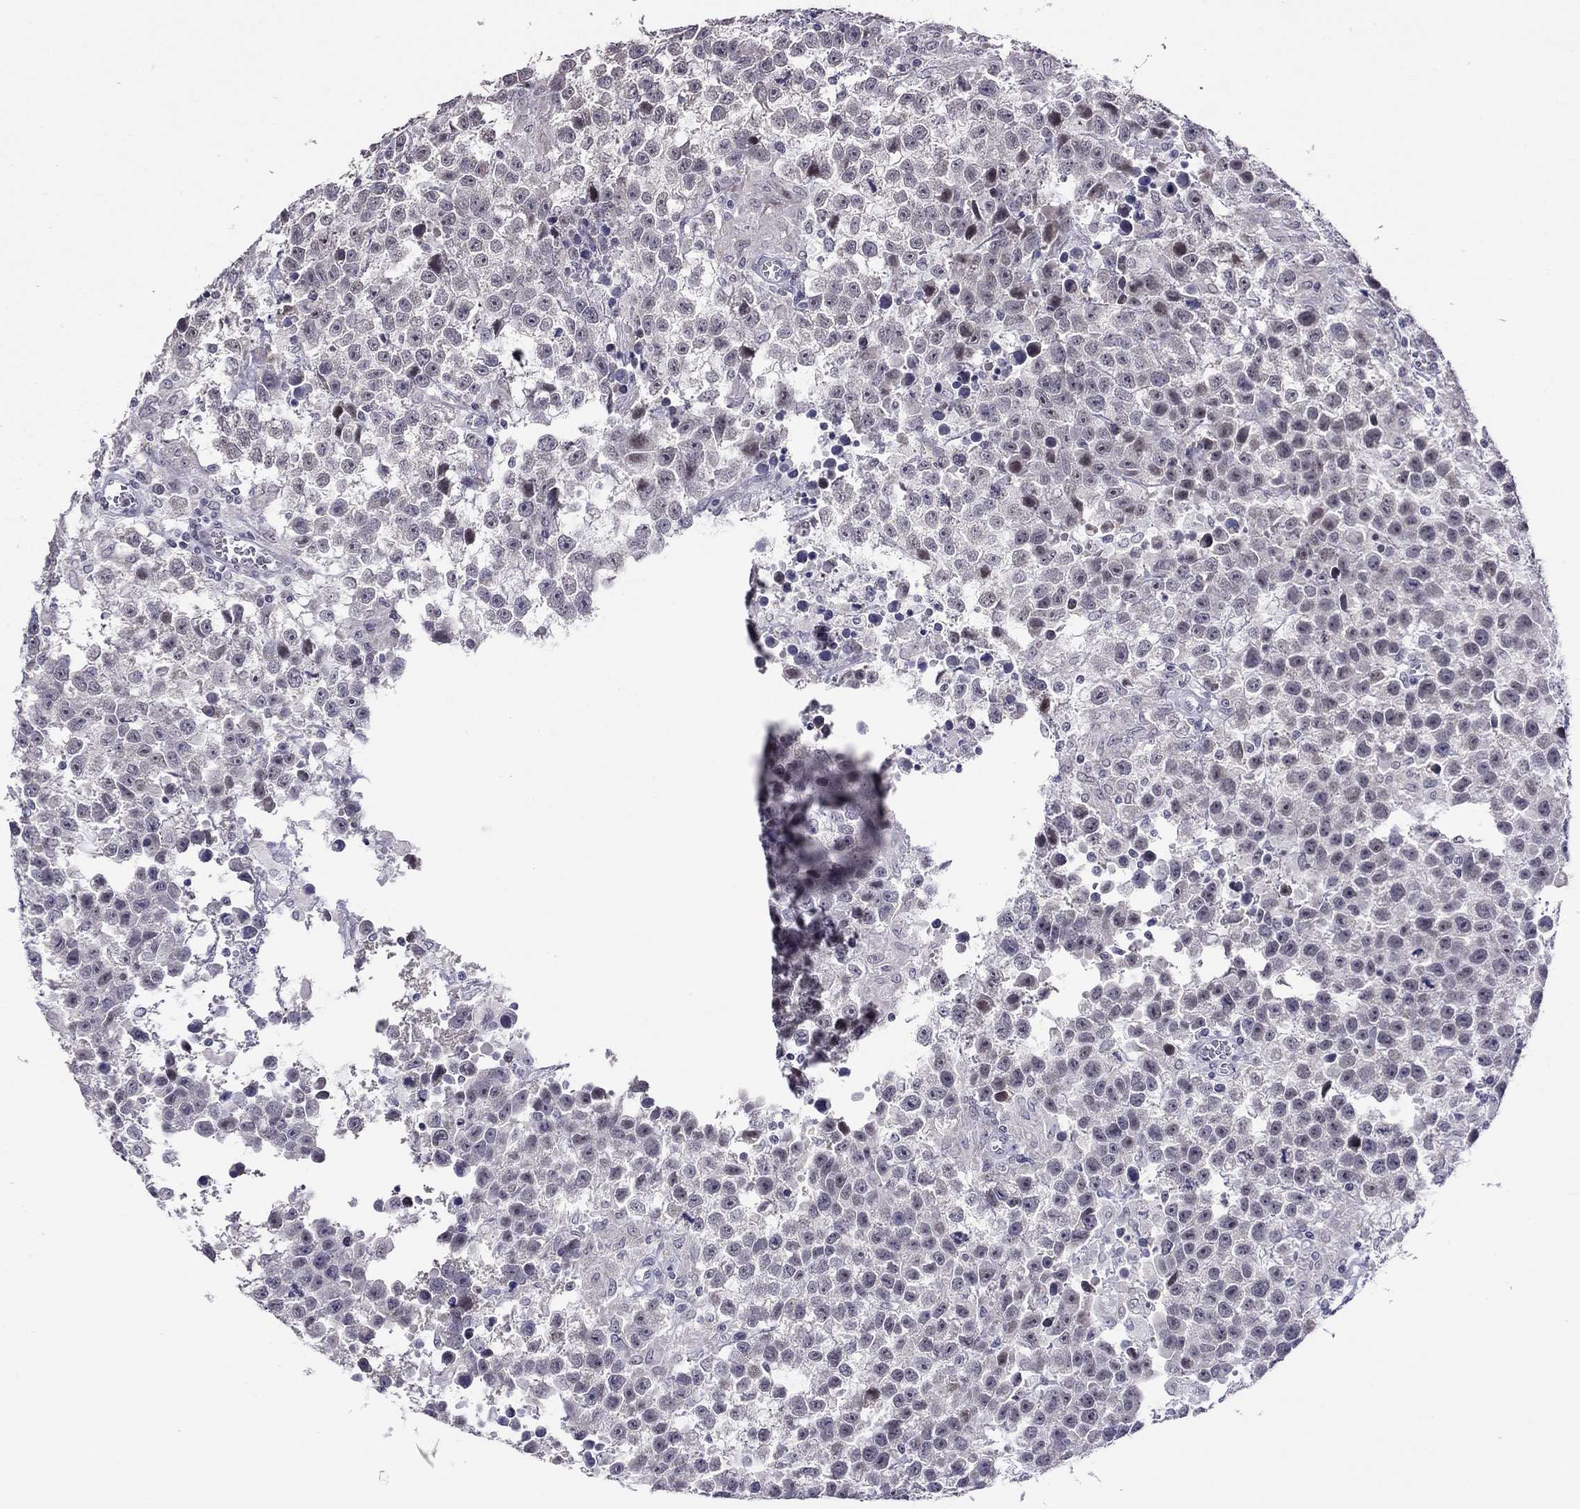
{"staining": {"intensity": "negative", "quantity": "none", "location": "none"}, "tissue": "testis cancer", "cell_type": "Tumor cells", "image_type": "cancer", "snomed": [{"axis": "morphology", "description": "Seminoma, NOS"}, {"axis": "topography", "description": "Testis"}], "caption": "Testis cancer (seminoma) was stained to show a protein in brown. There is no significant expression in tumor cells. (DAB immunohistochemistry with hematoxylin counter stain).", "gene": "HES5", "patient": {"sex": "male", "age": 43}}